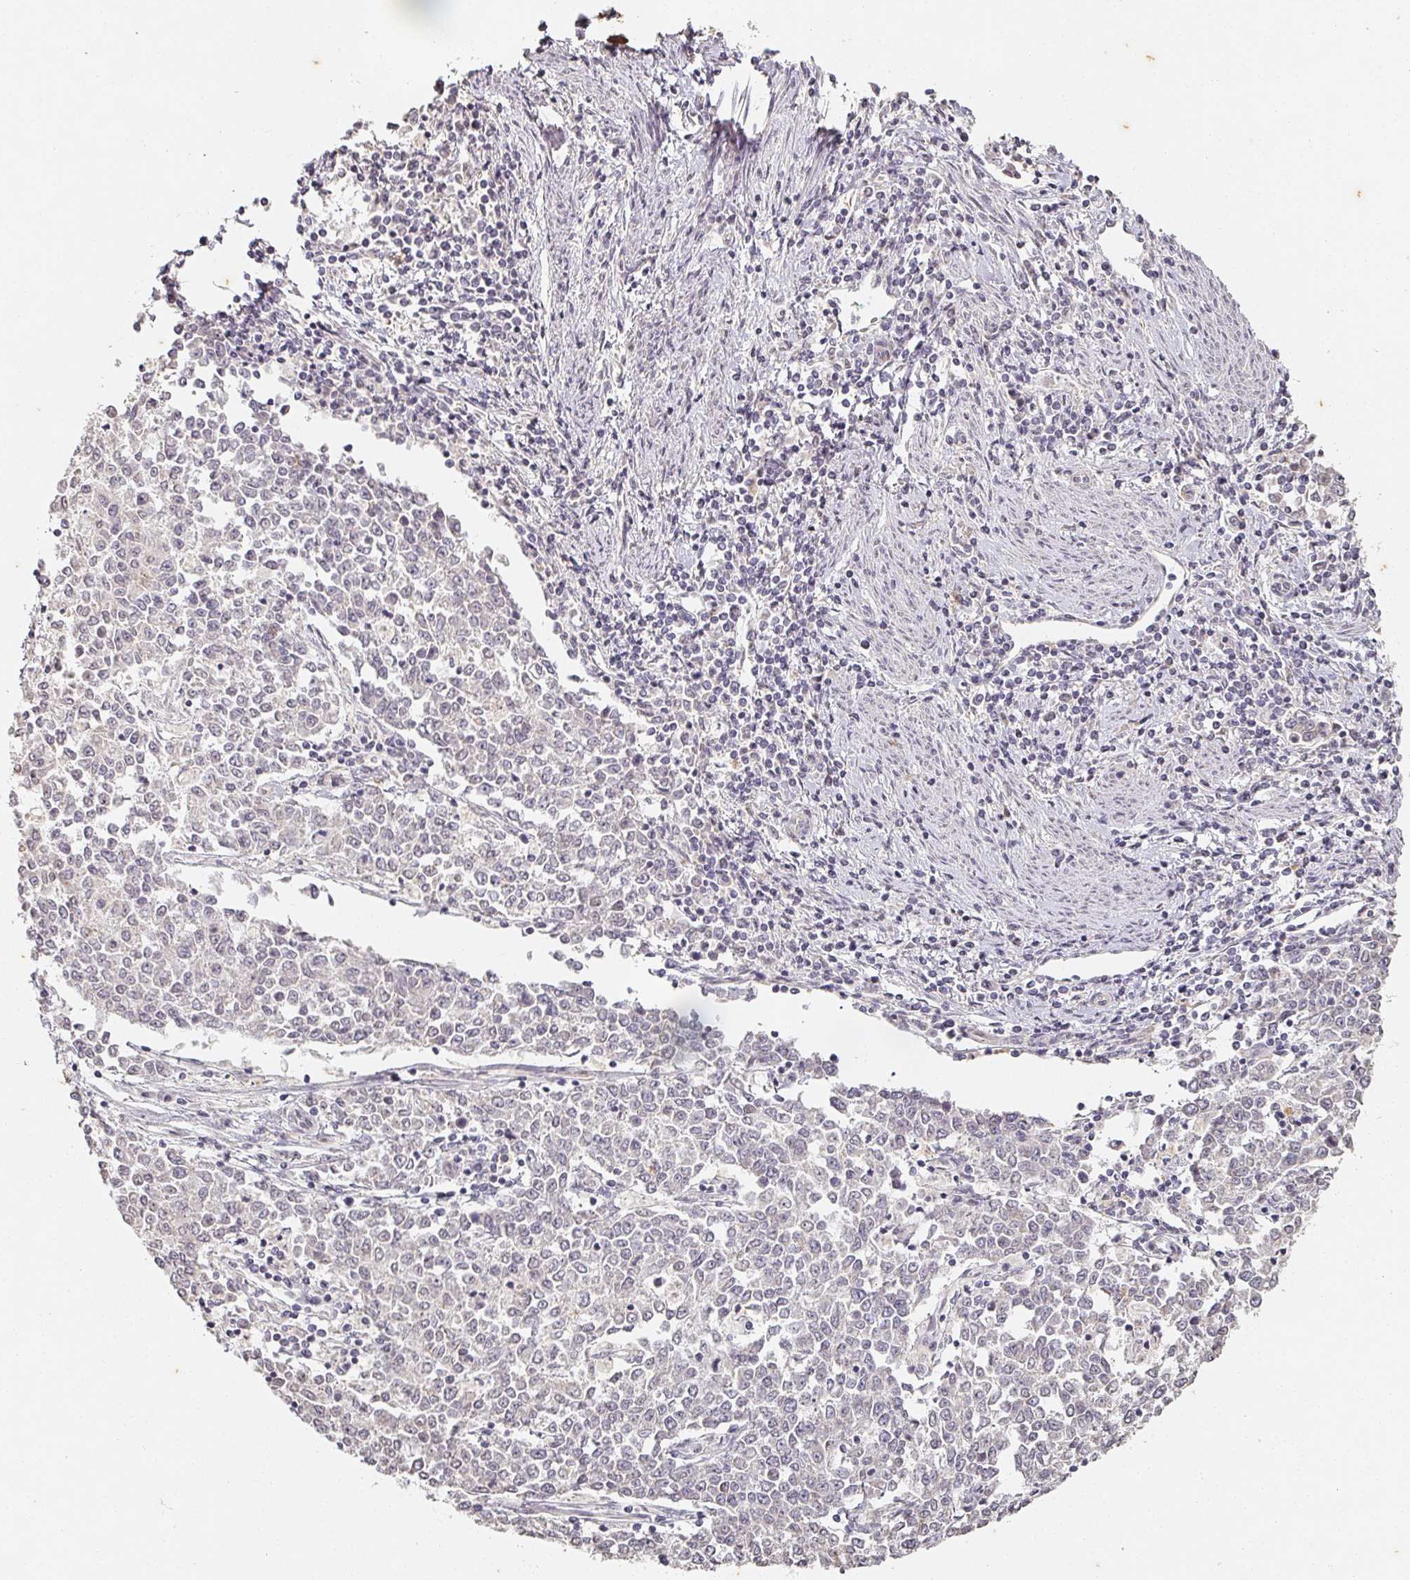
{"staining": {"intensity": "negative", "quantity": "none", "location": "none"}, "tissue": "endometrial cancer", "cell_type": "Tumor cells", "image_type": "cancer", "snomed": [{"axis": "morphology", "description": "Adenocarcinoma, NOS"}, {"axis": "topography", "description": "Endometrium"}], "caption": "A photomicrograph of endometrial adenocarcinoma stained for a protein exhibits no brown staining in tumor cells.", "gene": "CAPN5", "patient": {"sex": "female", "age": 50}}